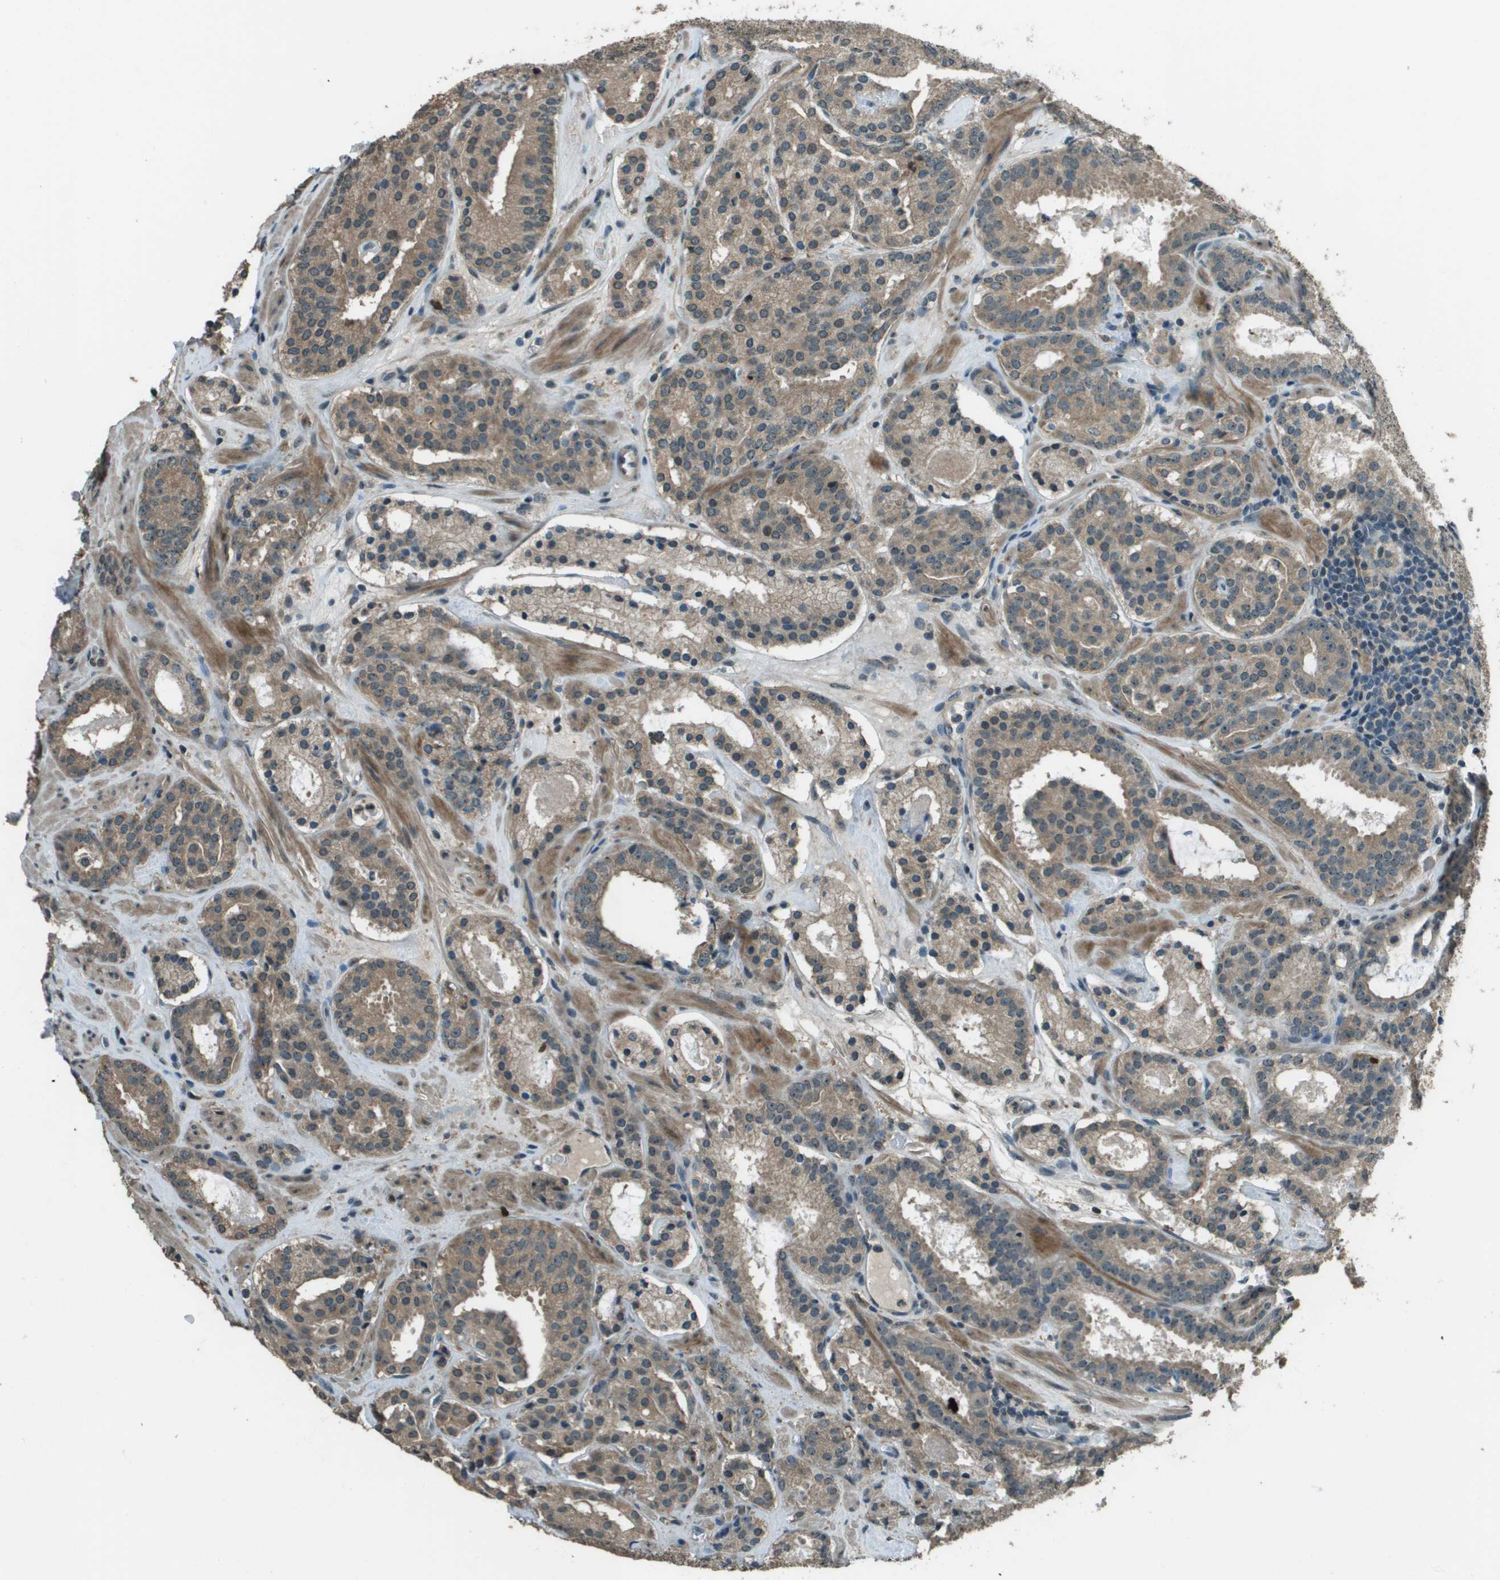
{"staining": {"intensity": "moderate", "quantity": ">75%", "location": "cytoplasmic/membranous"}, "tissue": "prostate cancer", "cell_type": "Tumor cells", "image_type": "cancer", "snomed": [{"axis": "morphology", "description": "Adenocarcinoma, Low grade"}, {"axis": "topography", "description": "Prostate"}], "caption": "A high-resolution histopathology image shows immunohistochemistry (IHC) staining of prostate cancer (low-grade adenocarcinoma), which reveals moderate cytoplasmic/membranous positivity in about >75% of tumor cells. The protein of interest is stained brown, and the nuclei are stained in blue (DAB IHC with brightfield microscopy, high magnification).", "gene": "SDC3", "patient": {"sex": "male", "age": 69}}